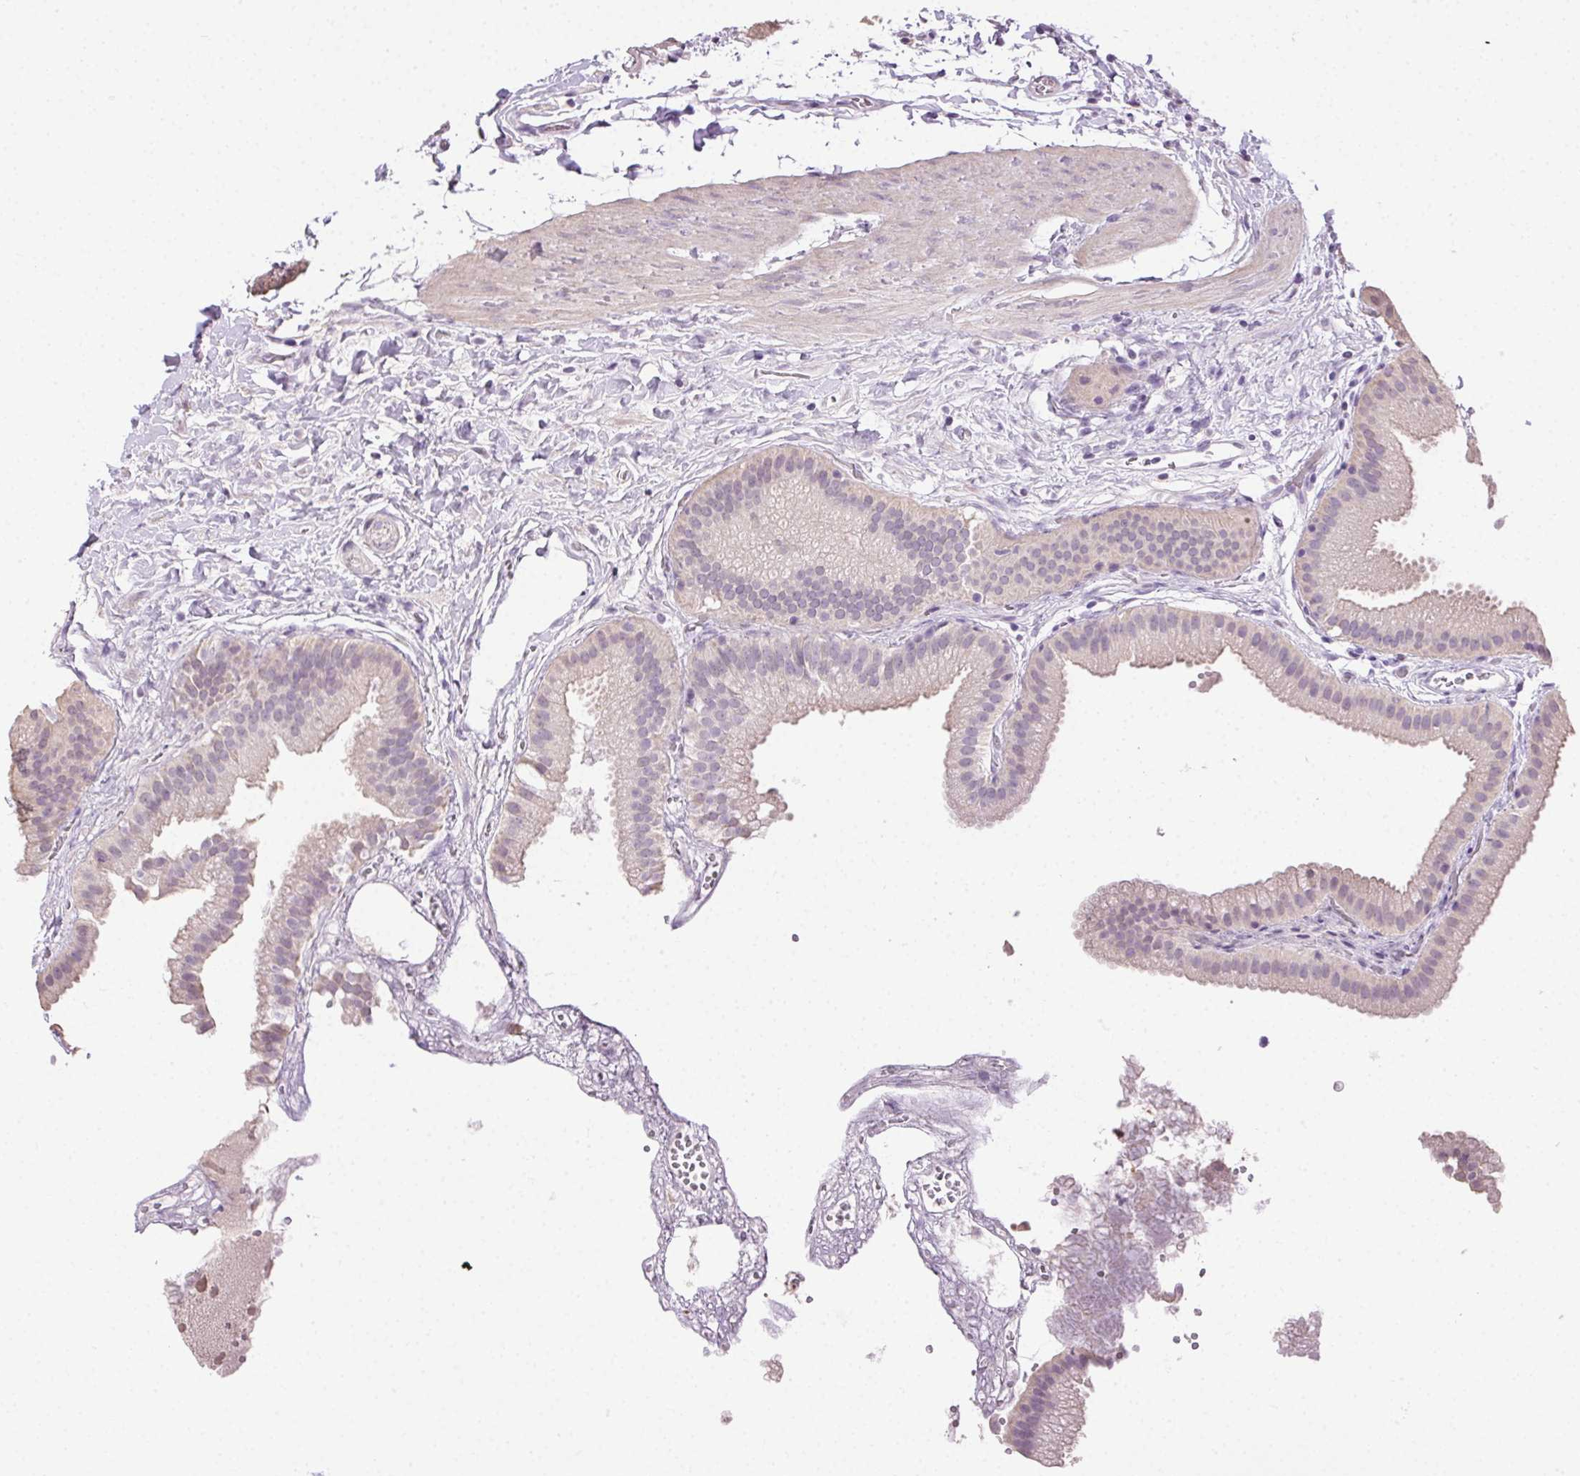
{"staining": {"intensity": "negative", "quantity": "none", "location": "none"}, "tissue": "gallbladder", "cell_type": "Glandular cells", "image_type": "normal", "snomed": [{"axis": "morphology", "description": "Normal tissue, NOS"}, {"axis": "topography", "description": "Gallbladder"}], "caption": "A histopathology image of human gallbladder is negative for staining in glandular cells. The staining was performed using DAB (3,3'-diaminobenzidine) to visualize the protein expression in brown, while the nuclei were stained in blue with hematoxylin (Magnification: 20x).", "gene": "SYCE2", "patient": {"sex": "female", "age": 63}}